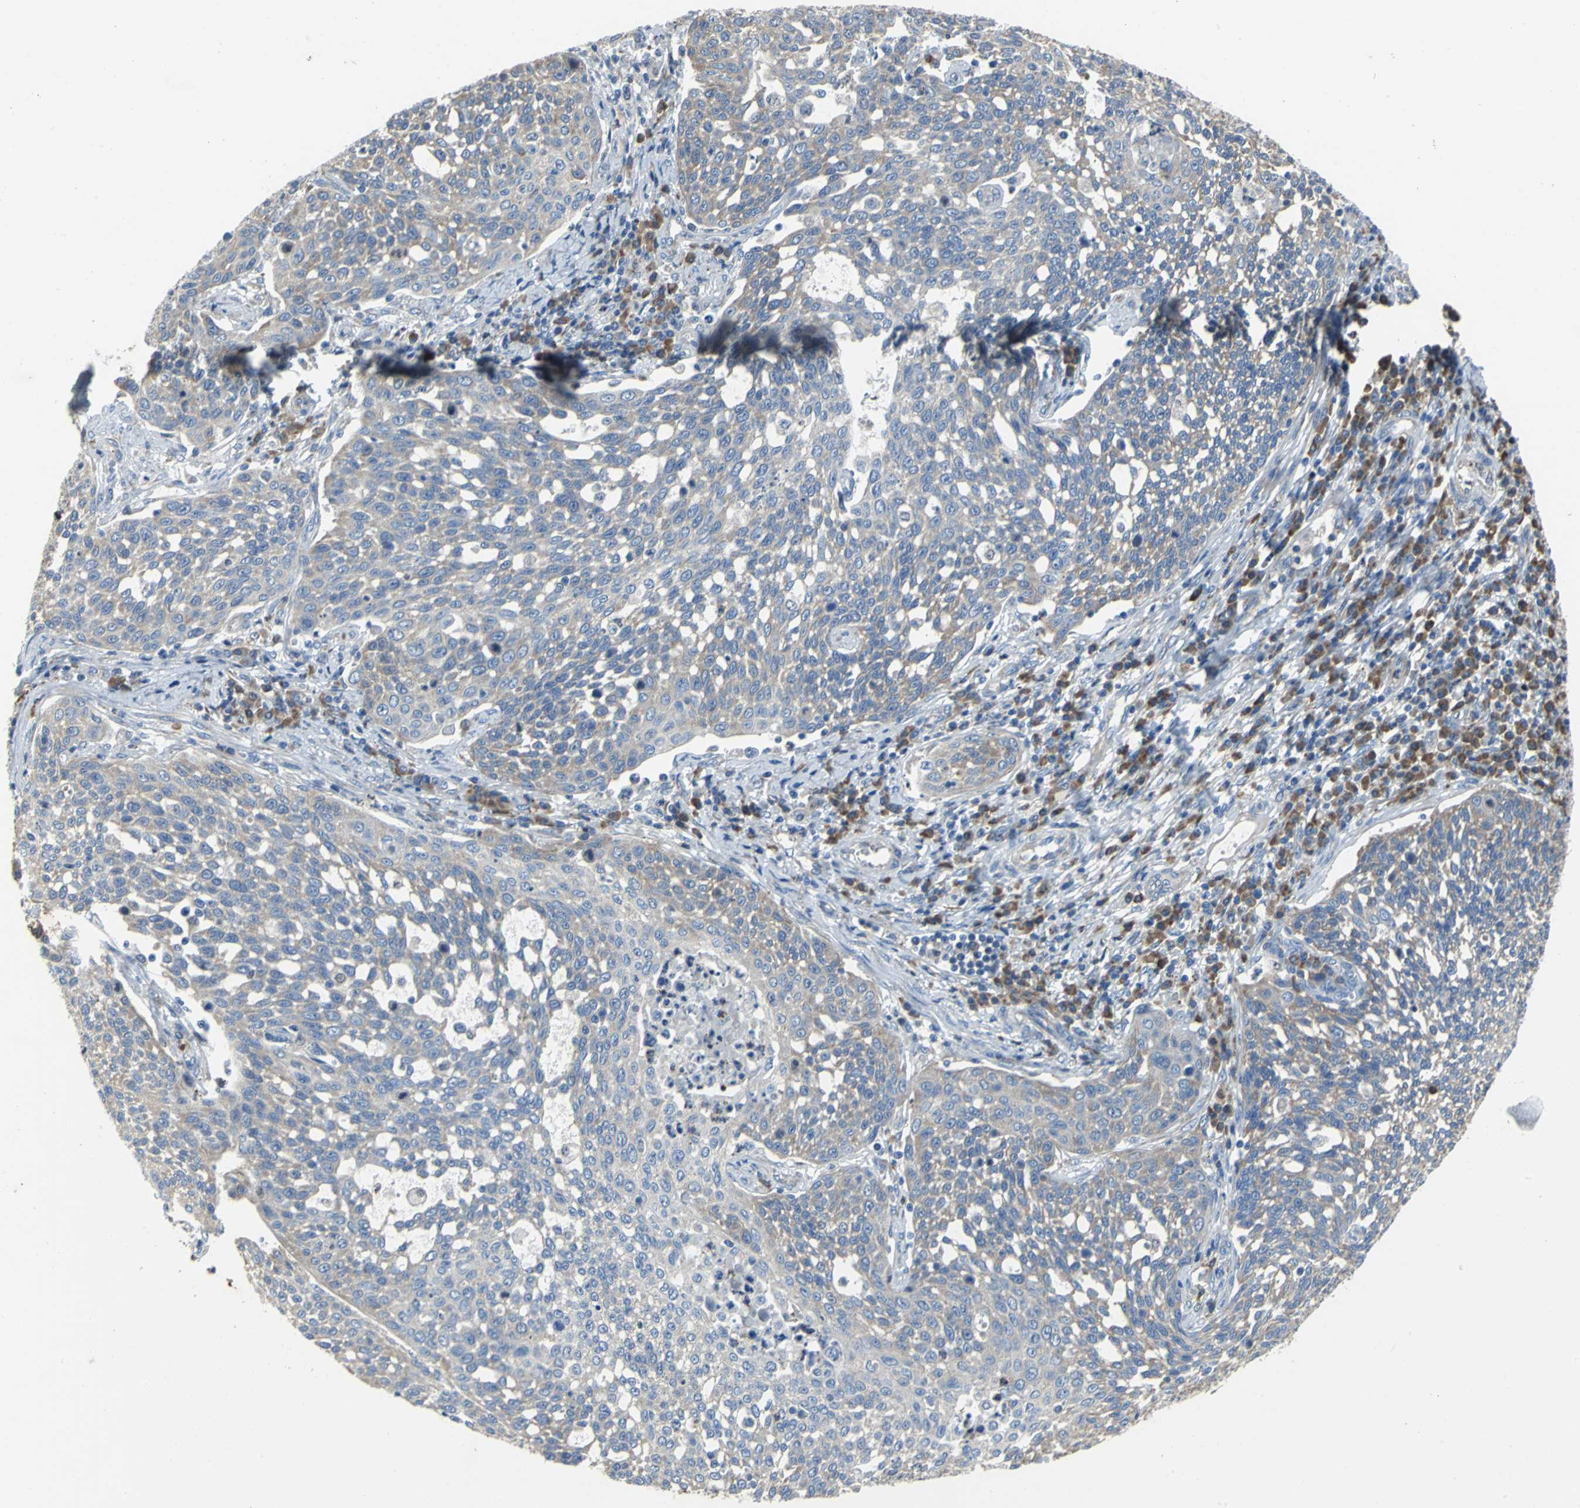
{"staining": {"intensity": "weak", "quantity": ">75%", "location": "cytoplasmic/membranous"}, "tissue": "cervical cancer", "cell_type": "Tumor cells", "image_type": "cancer", "snomed": [{"axis": "morphology", "description": "Squamous cell carcinoma, NOS"}, {"axis": "topography", "description": "Cervix"}], "caption": "Weak cytoplasmic/membranous protein staining is identified in approximately >75% of tumor cells in cervical cancer (squamous cell carcinoma). (IHC, brightfield microscopy, high magnification).", "gene": "EIF5A", "patient": {"sex": "female", "age": 34}}